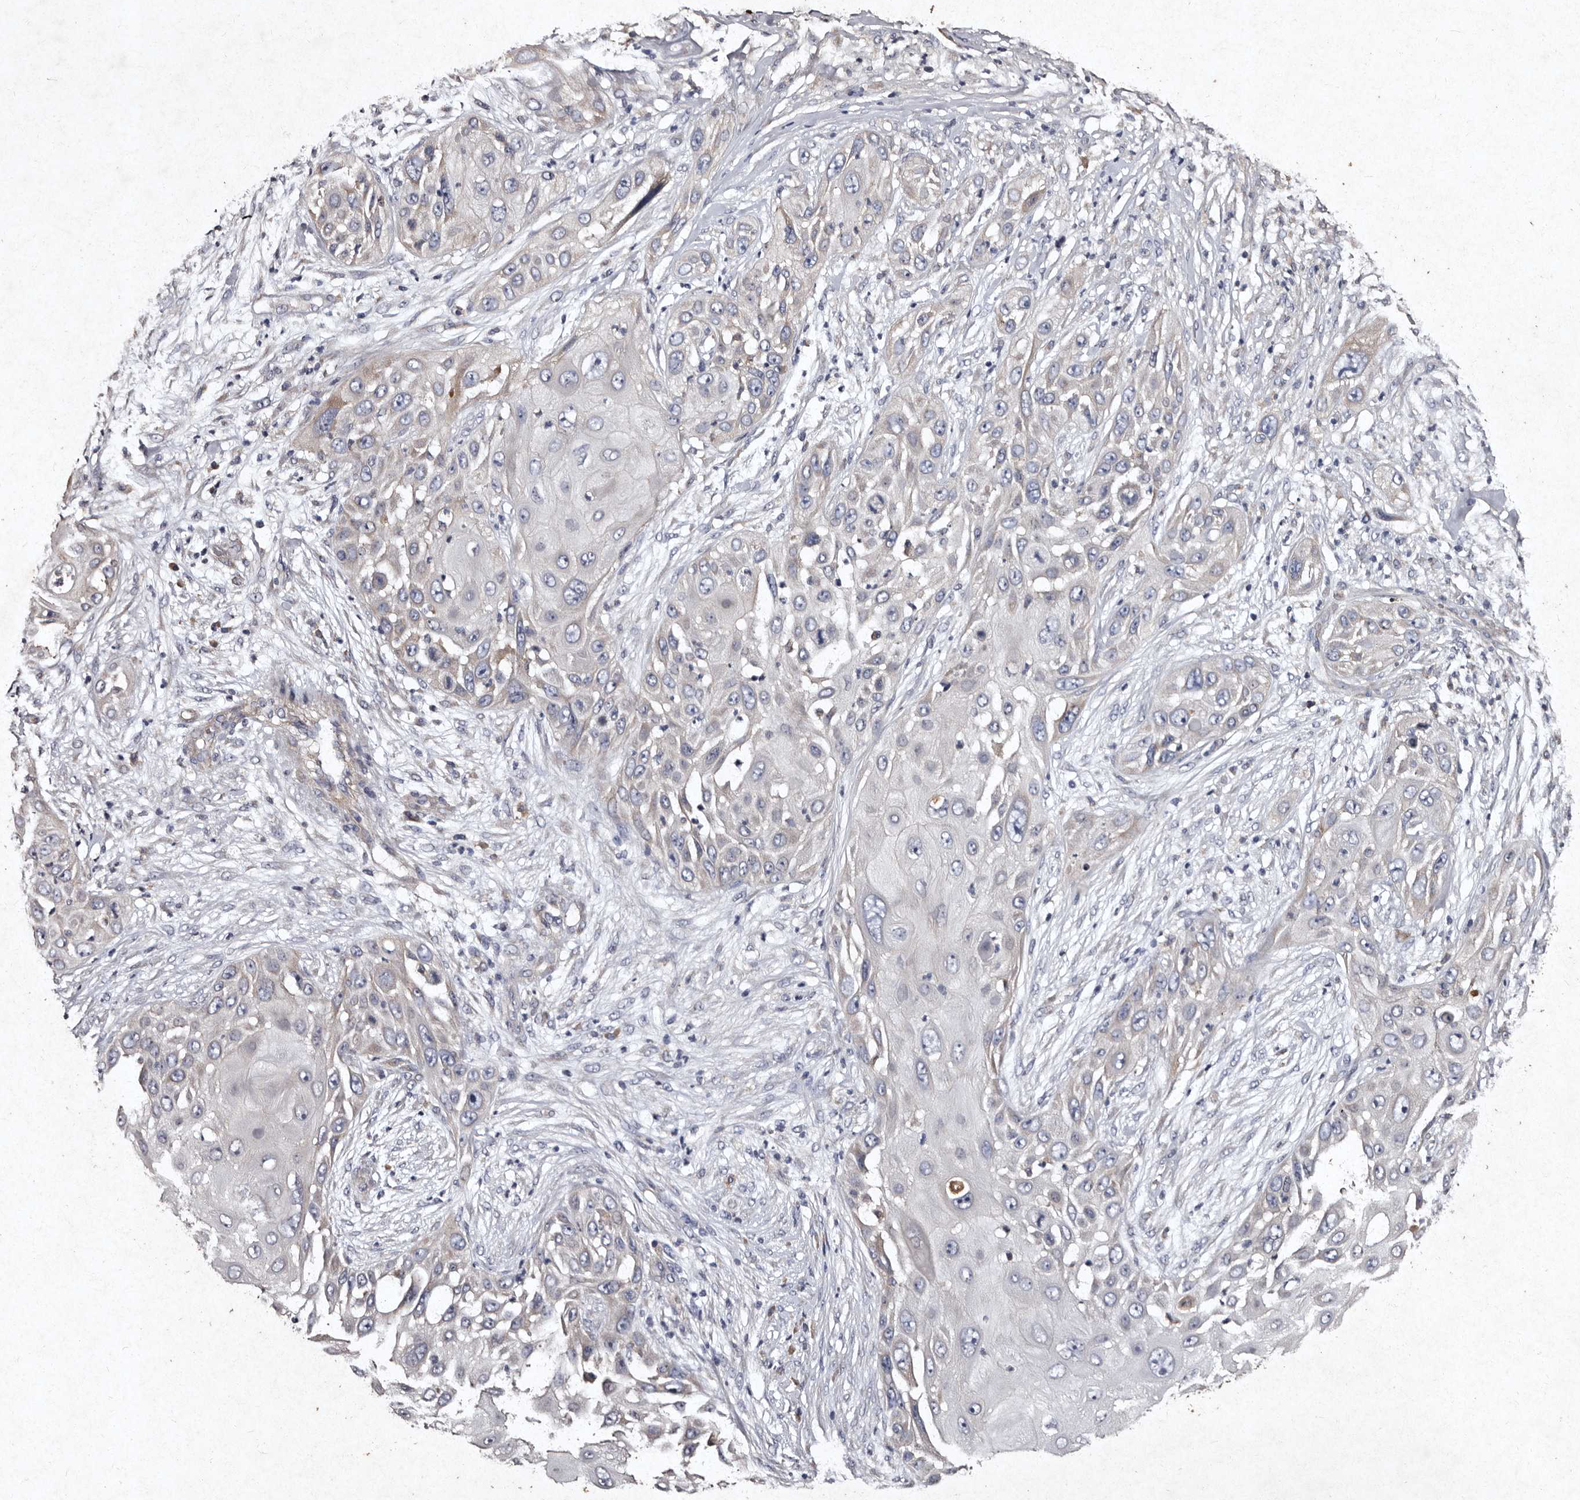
{"staining": {"intensity": "negative", "quantity": "none", "location": "none"}, "tissue": "skin cancer", "cell_type": "Tumor cells", "image_type": "cancer", "snomed": [{"axis": "morphology", "description": "Squamous cell carcinoma, NOS"}, {"axis": "topography", "description": "Skin"}], "caption": "The IHC image has no significant positivity in tumor cells of skin squamous cell carcinoma tissue.", "gene": "TFB1M", "patient": {"sex": "female", "age": 44}}